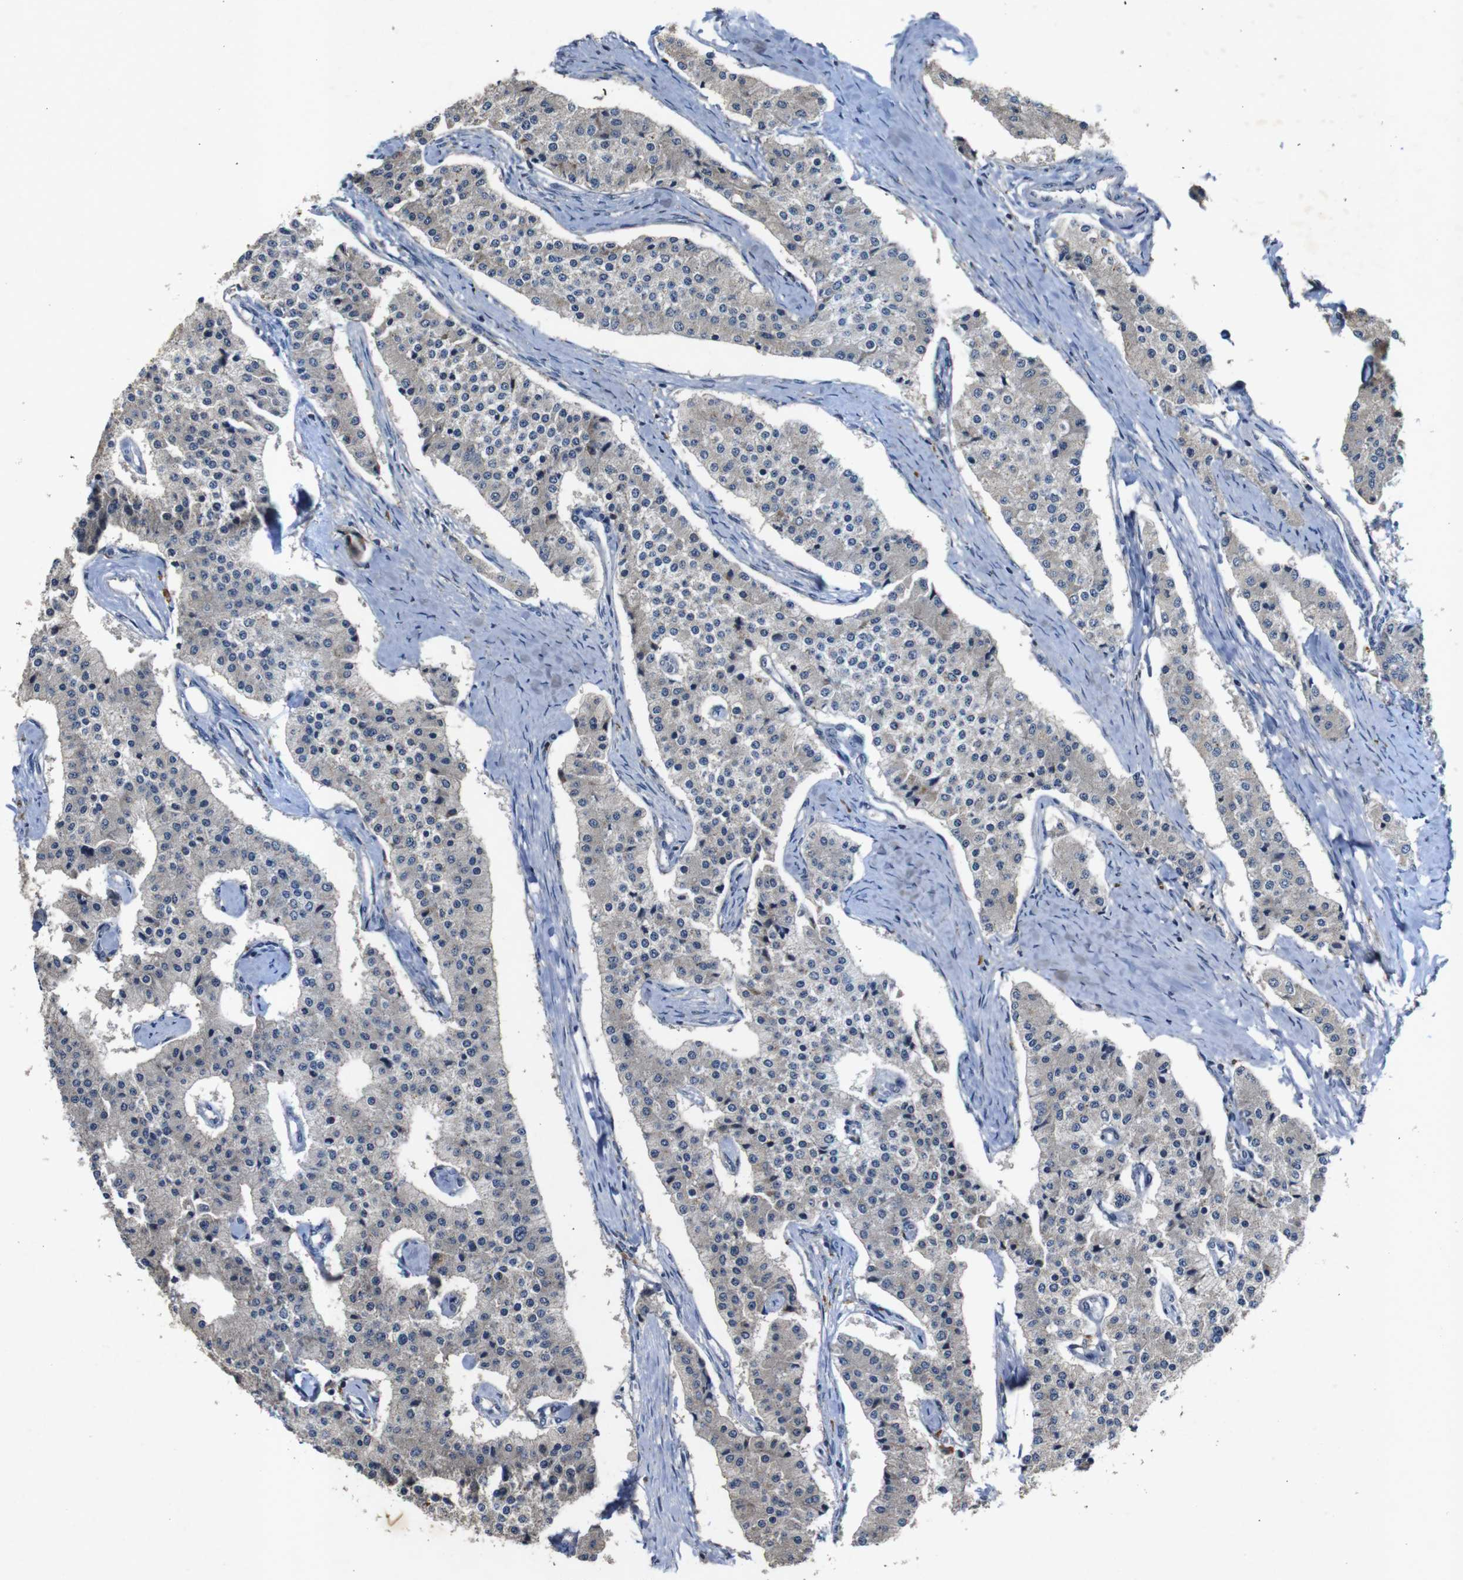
{"staining": {"intensity": "negative", "quantity": "none", "location": "none"}, "tissue": "carcinoid", "cell_type": "Tumor cells", "image_type": "cancer", "snomed": [{"axis": "morphology", "description": "Carcinoid, malignant, NOS"}, {"axis": "topography", "description": "Colon"}], "caption": "Immunohistochemical staining of human carcinoid (malignant) displays no significant staining in tumor cells.", "gene": "MAGI2", "patient": {"sex": "female", "age": 52}}